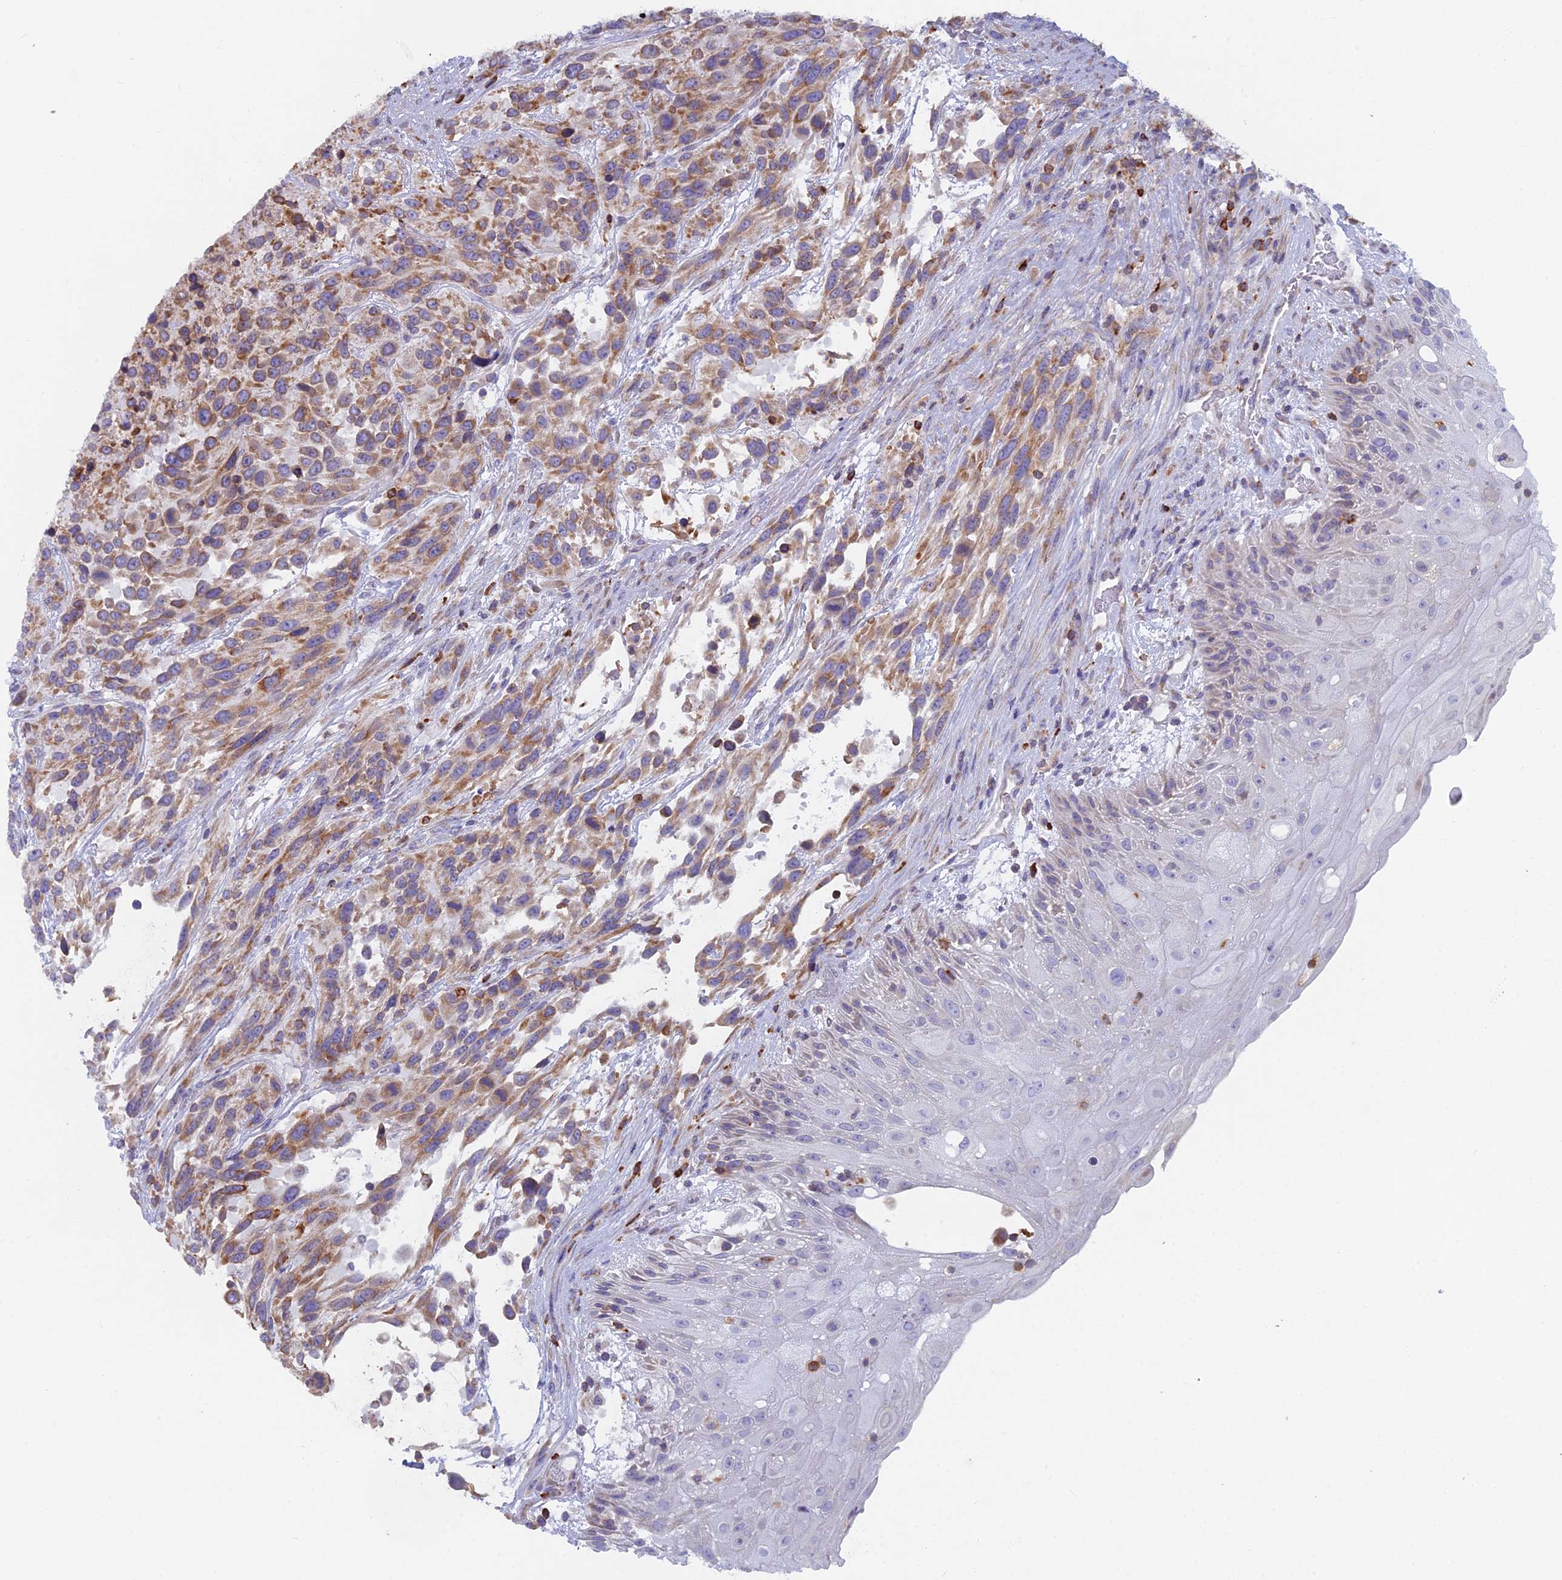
{"staining": {"intensity": "moderate", "quantity": ">75%", "location": "cytoplasmic/membranous"}, "tissue": "urothelial cancer", "cell_type": "Tumor cells", "image_type": "cancer", "snomed": [{"axis": "morphology", "description": "Urothelial carcinoma, High grade"}, {"axis": "topography", "description": "Urinary bladder"}], "caption": "About >75% of tumor cells in urothelial cancer demonstrate moderate cytoplasmic/membranous protein expression as visualized by brown immunohistochemical staining.", "gene": "ABI3BP", "patient": {"sex": "female", "age": 70}}